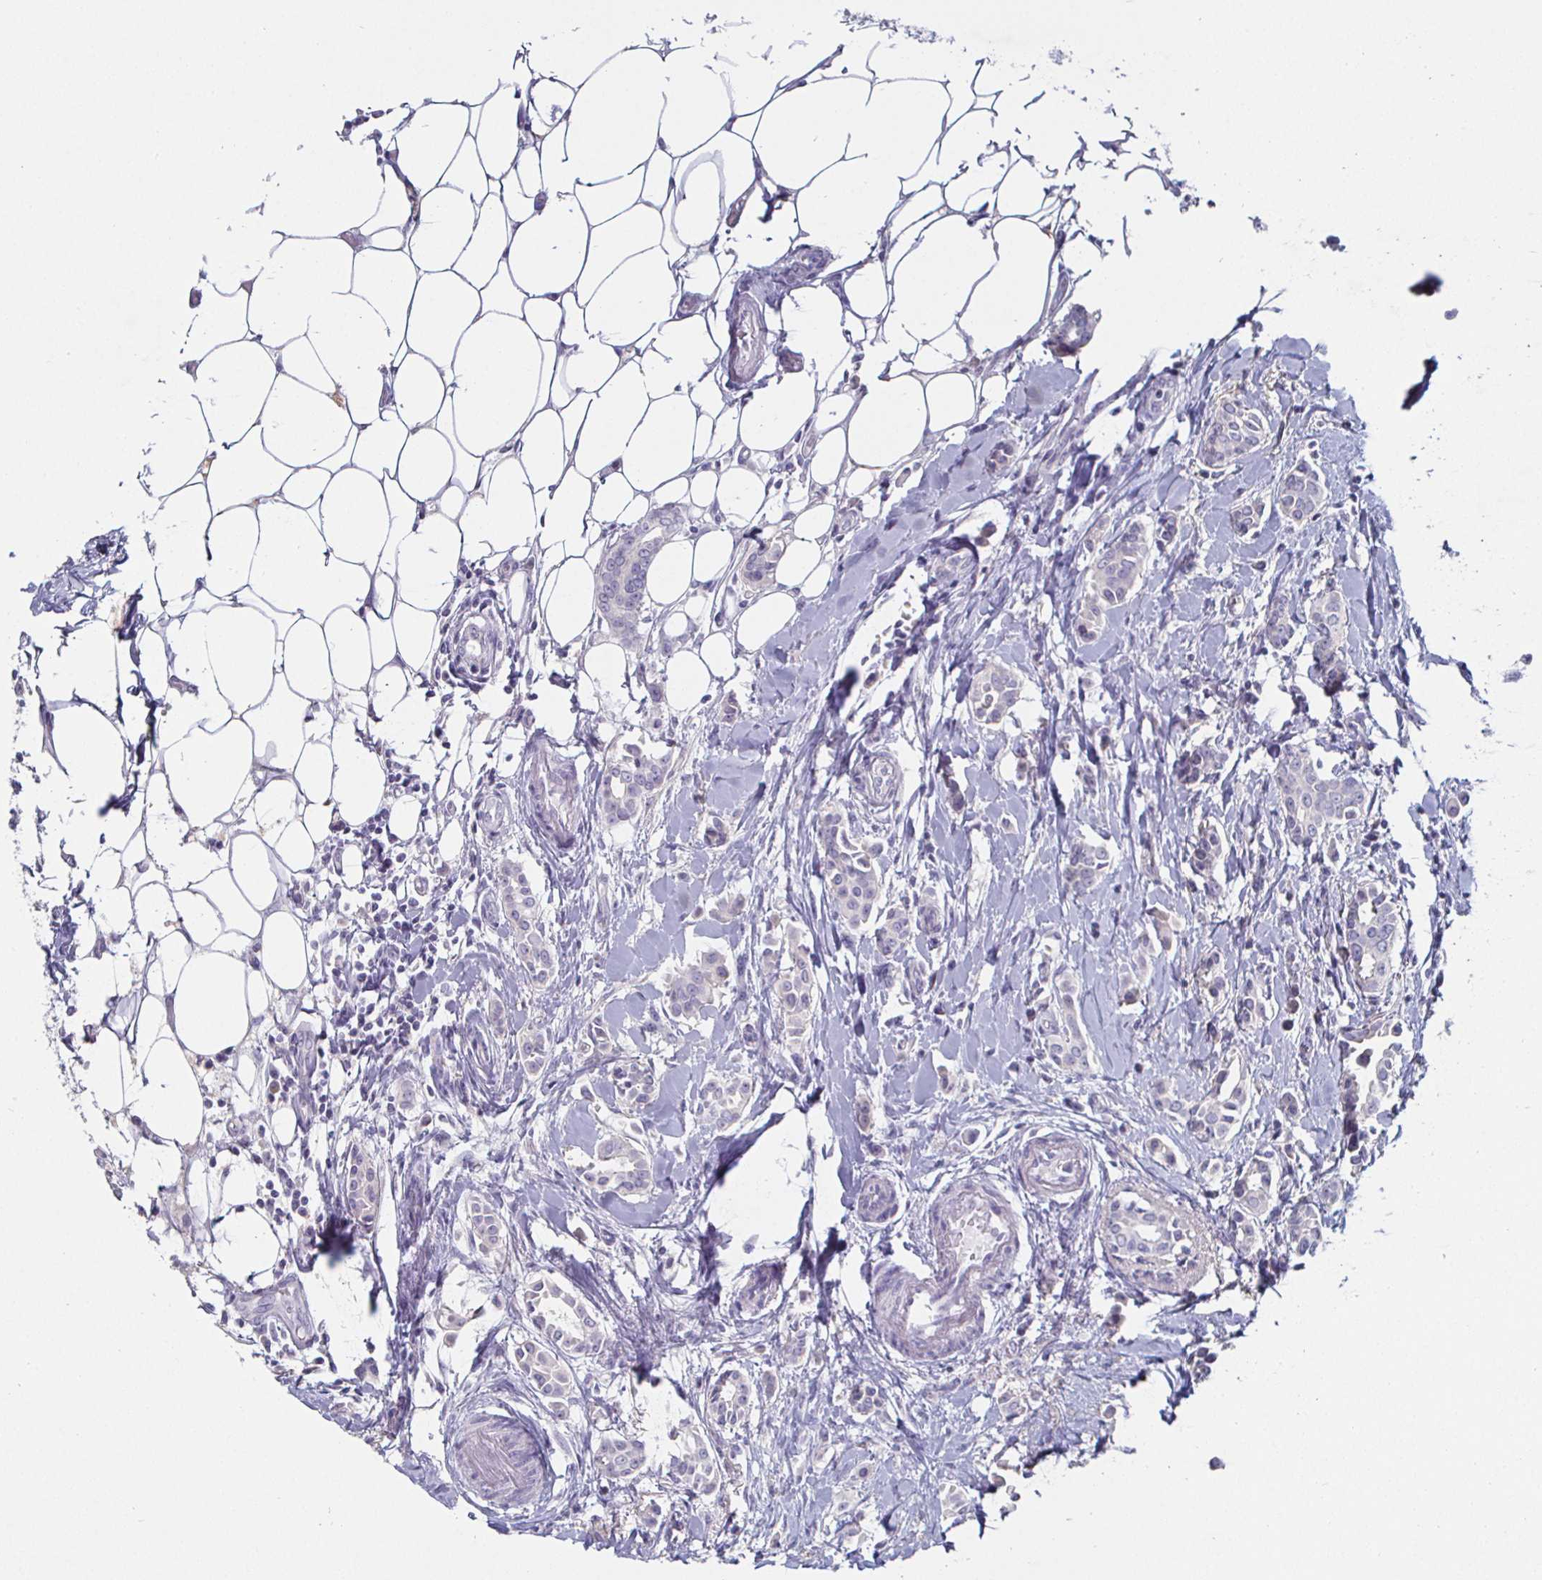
{"staining": {"intensity": "negative", "quantity": "none", "location": "none"}, "tissue": "breast cancer", "cell_type": "Tumor cells", "image_type": "cancer", "snomed": [{"axis": "morphology", "description": "Duct carcinoma"}, {"axis": "topography", "description": "Breast"}], "caption": "Tumor cells show no significant staining in breast cancer (invasive ductal carcinoma).", "gene": "ENPP1", "patient": {"sex": "female", "age": 64}}